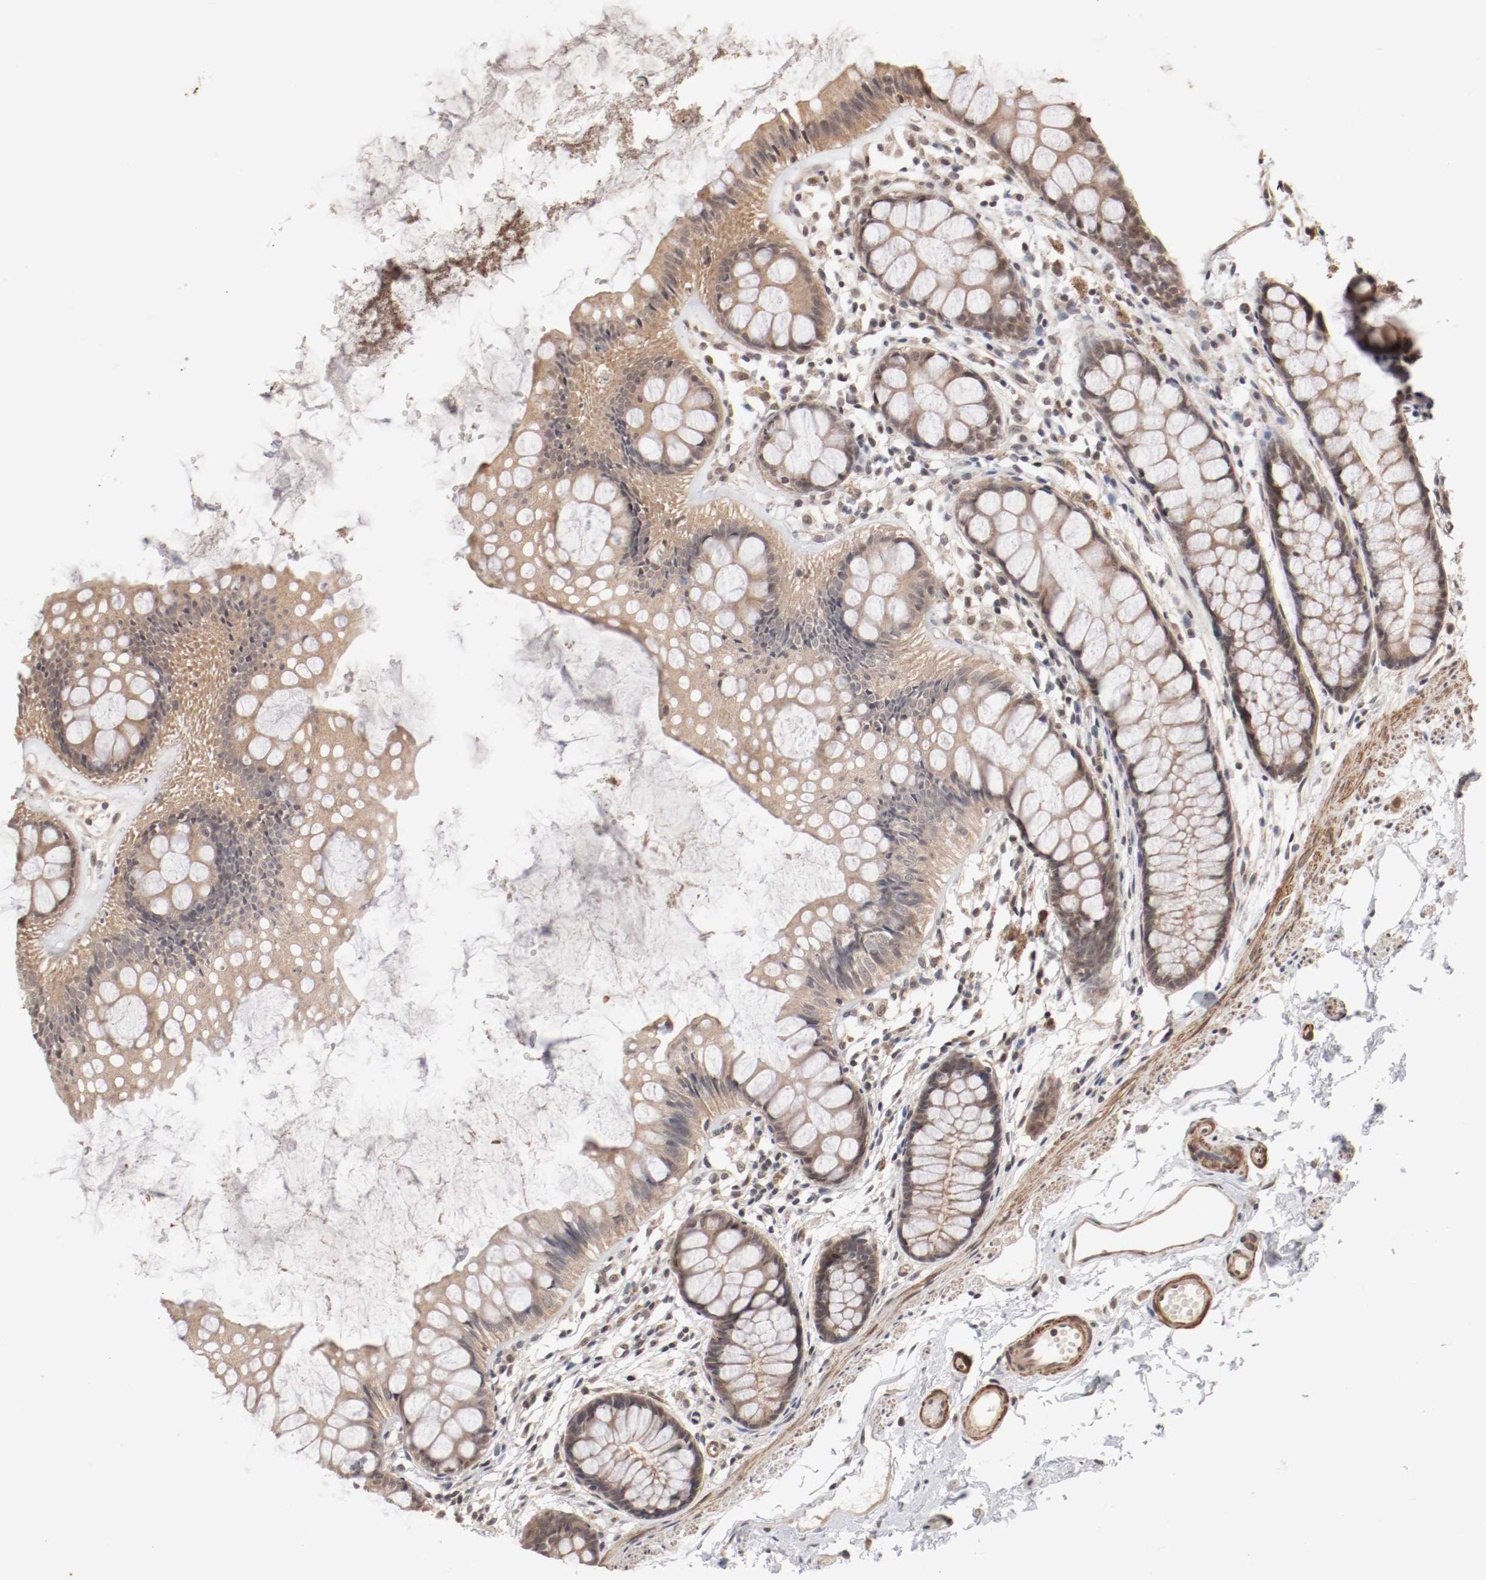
{"staining": {"intensity": "moderate", "quantity": ">75%", "location": "cytoplasmic/membranous,nuclear"}, "tissue": "rectum", "cell_type": "Glandular cells", "image_type": "normal", "snomed": [{"axis": "morphology", "description": "Normal tissue, NOS"}, {"axis": "topography", "description": "Rectum"}], "caption": "Immunohistochemistry of benign human rectum demonstrates medium levels of moderate cytoplasmic/membranous,nuclear expression in approximately >75% of glandular cells. The staining was performed using DAB (3,3'-diaminobenzidine), with brown indicating positive protein expression. Nuclei are stained blue with hematoxylin.", "gene": "CSNK2B", "patient": {"sex": "female", "age": 66}}